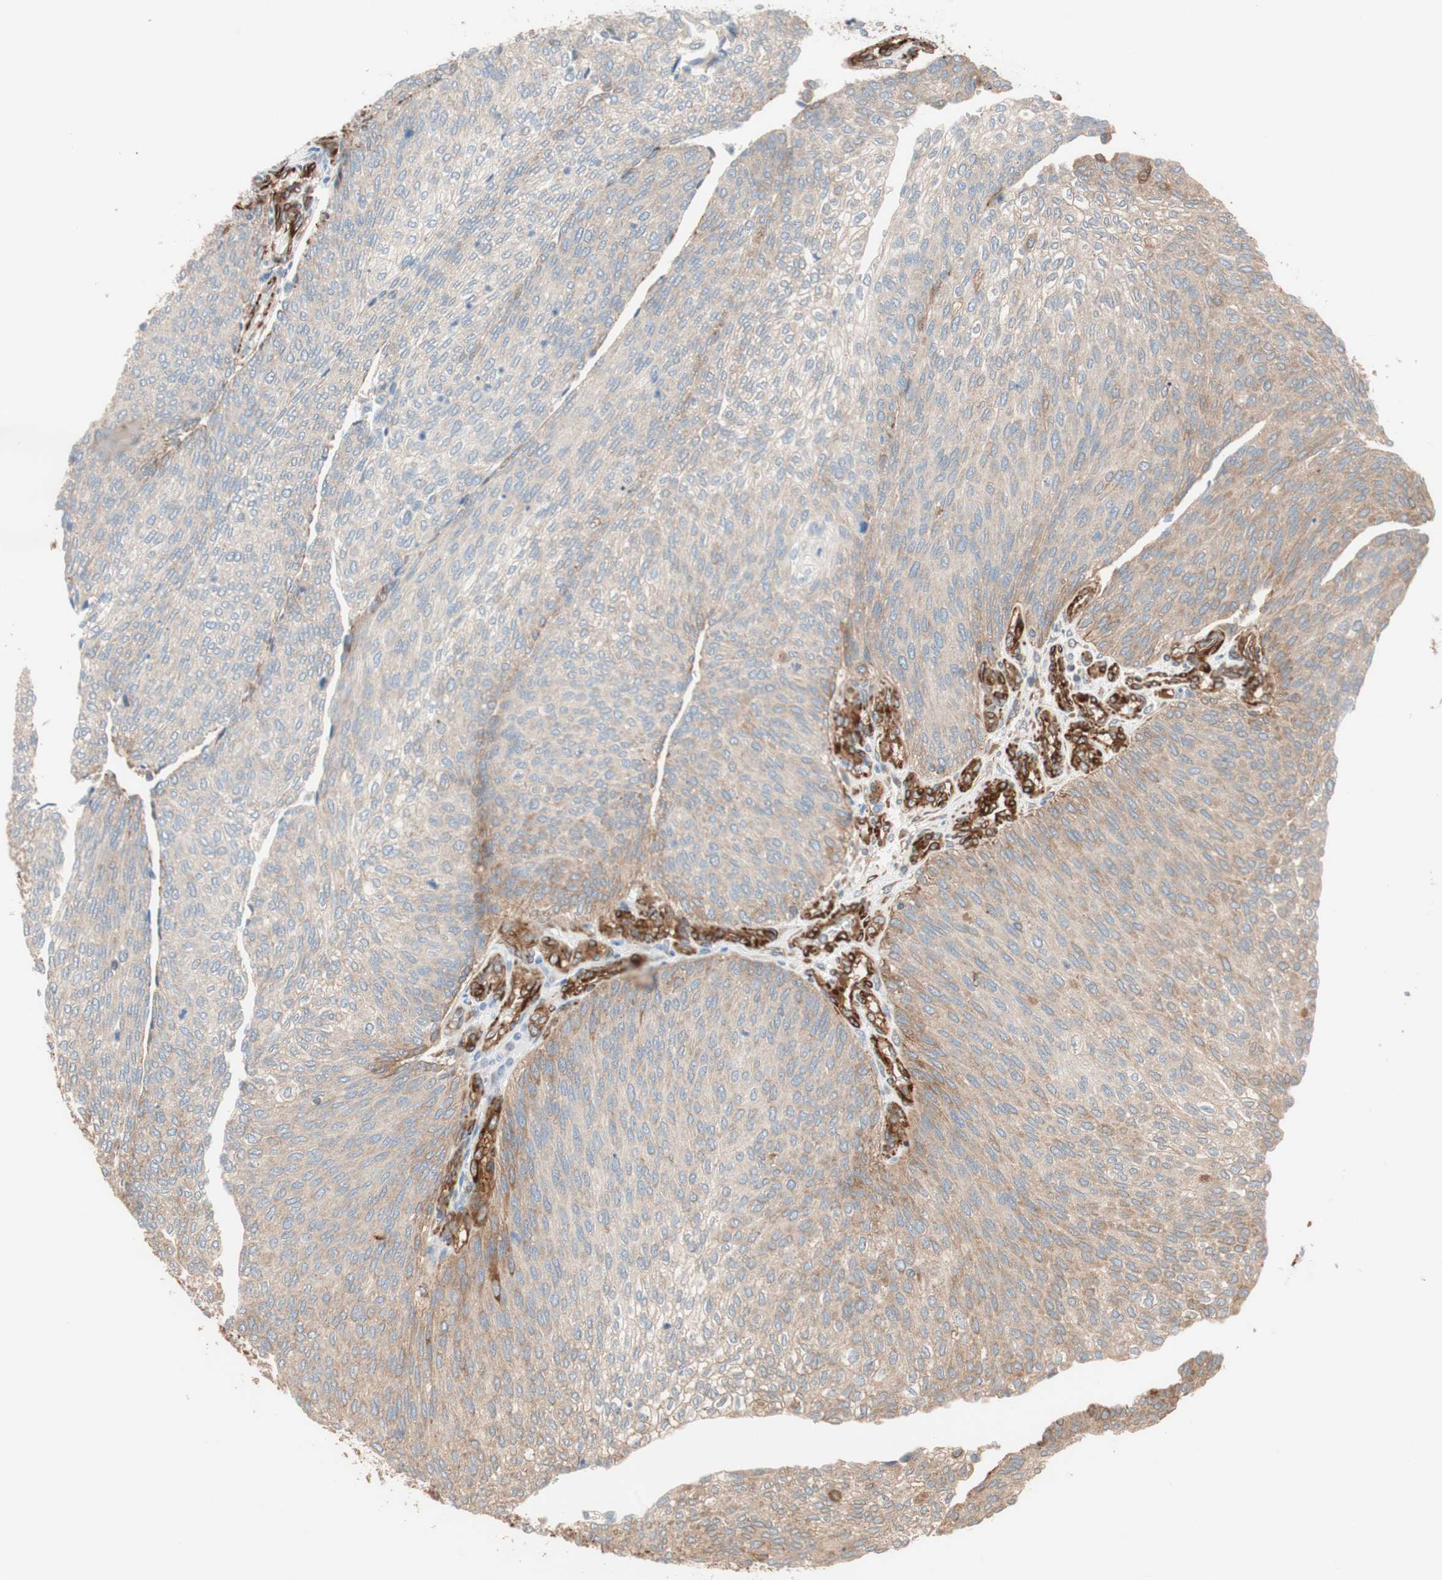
{"staining": {"intensity": "moderate", "quantity": ">75%", "location": "cytoplasmic/membranous"}, "tissue": "urothelial cancer", "cell_type": "Tumor cells", "image_type": "cancer", "snomed": [{"axis": "morphology", "description": "Urothelial carcinoma, Low grade"}, {"axis": "topography", "description": "Urinary bladder"}], "caption": "Immunohistochemical staining of human urothelial cancer shows moderate cytoplasmic/membranous protein expression in about >75% of tumor cells.", "gene": "GPSM2", "patient": {"sex": "female", "age": 79}}